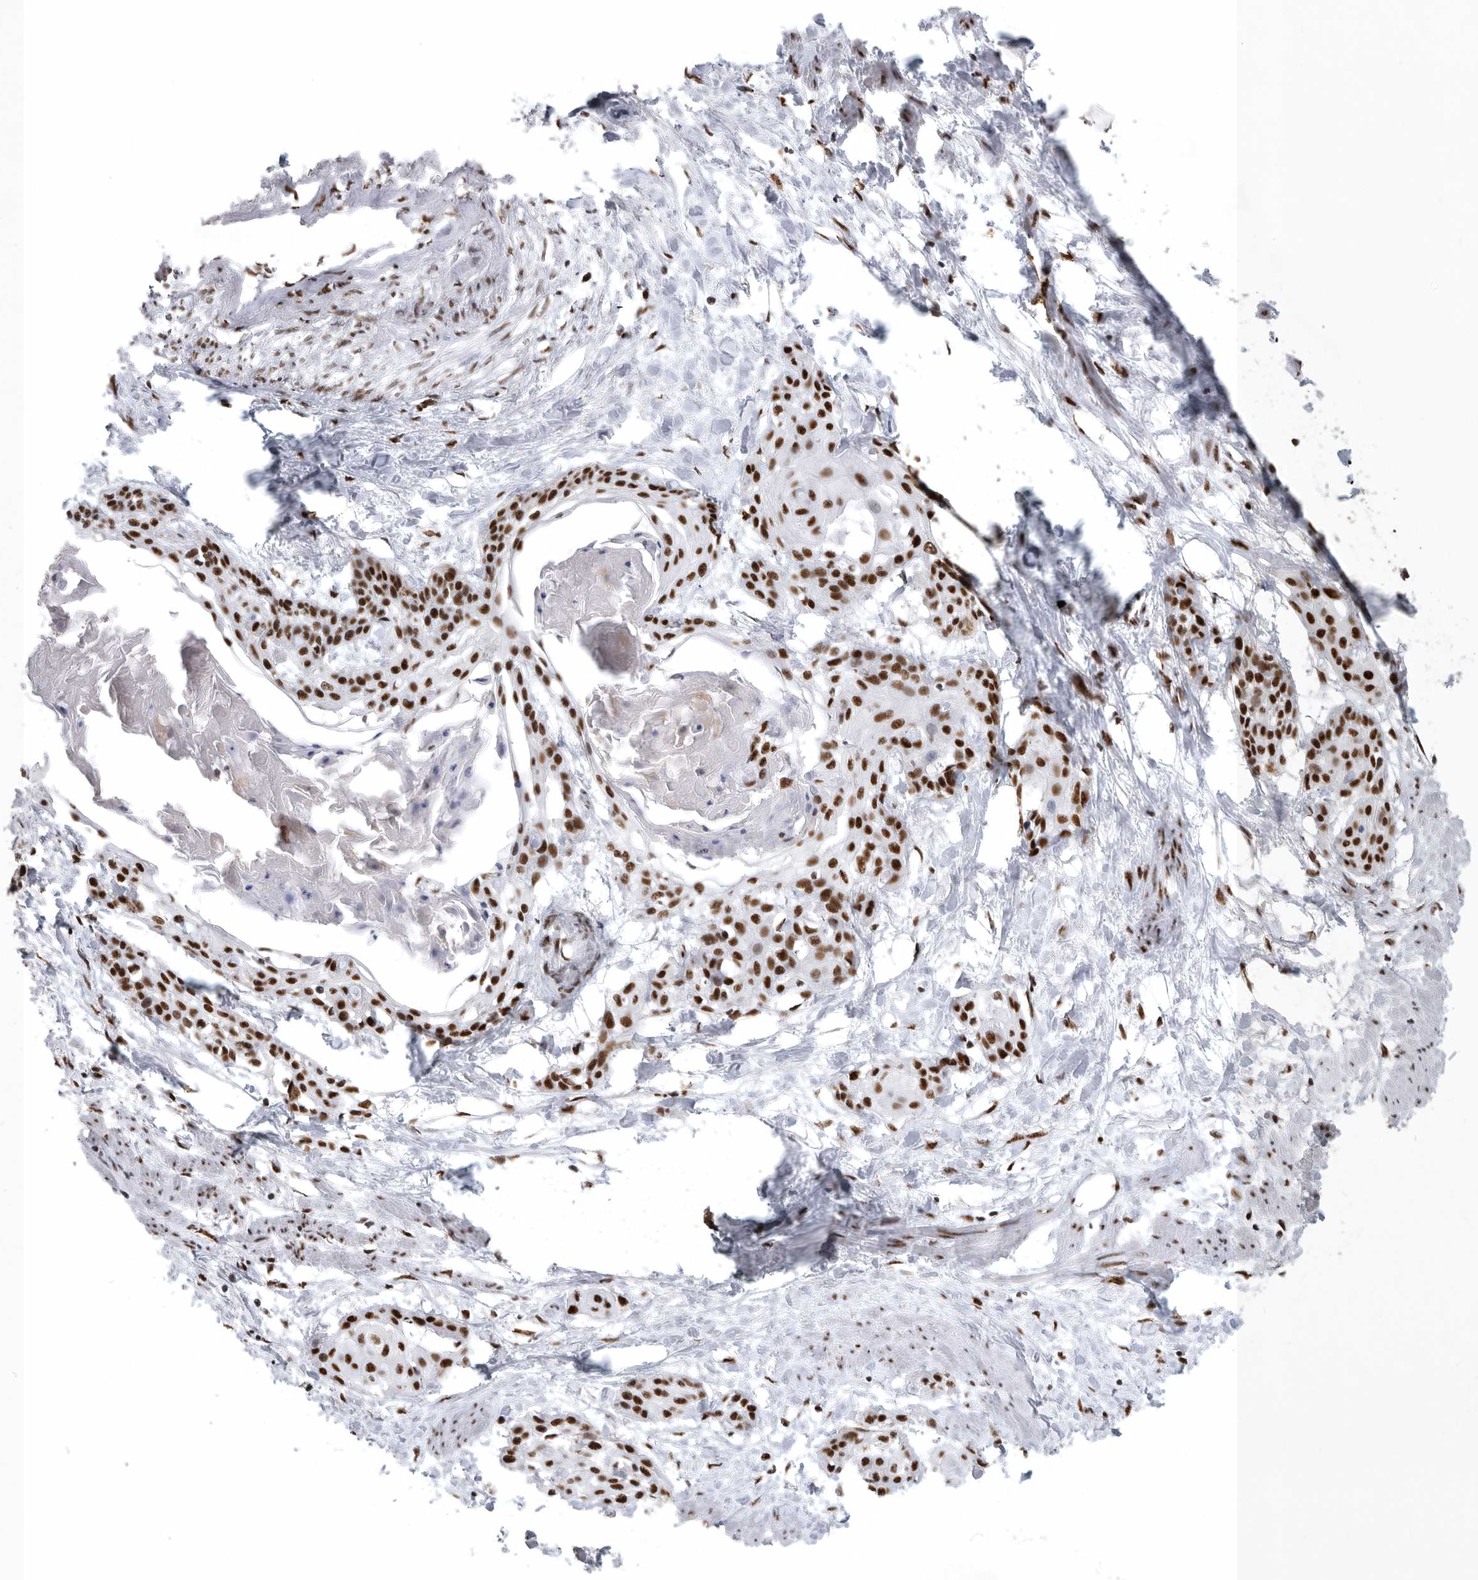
{"staining": {"intensity": "strong", "quantity": ">75%", "location": "nuclear"}, "tissue": "cervical cancer", "cell_type": "Tumor cells", "image_type": "cancer", "snomed": [{"axis": "morphology", "description": "Squamous cell carcinoma, NOS"}, {"axis": "topography", "description": "Cervix"}], "caption": "Immunohistochemistry (IHC) of squamous cell carcinoma (cervical) shows high levels of strong nuclear expression in approximately >75% of tumor cells. (DAB IHC with brightfield microscopy, high magnification).", "gene": "BCLAF1", "patient": {"sex": "female", "age": 57}}